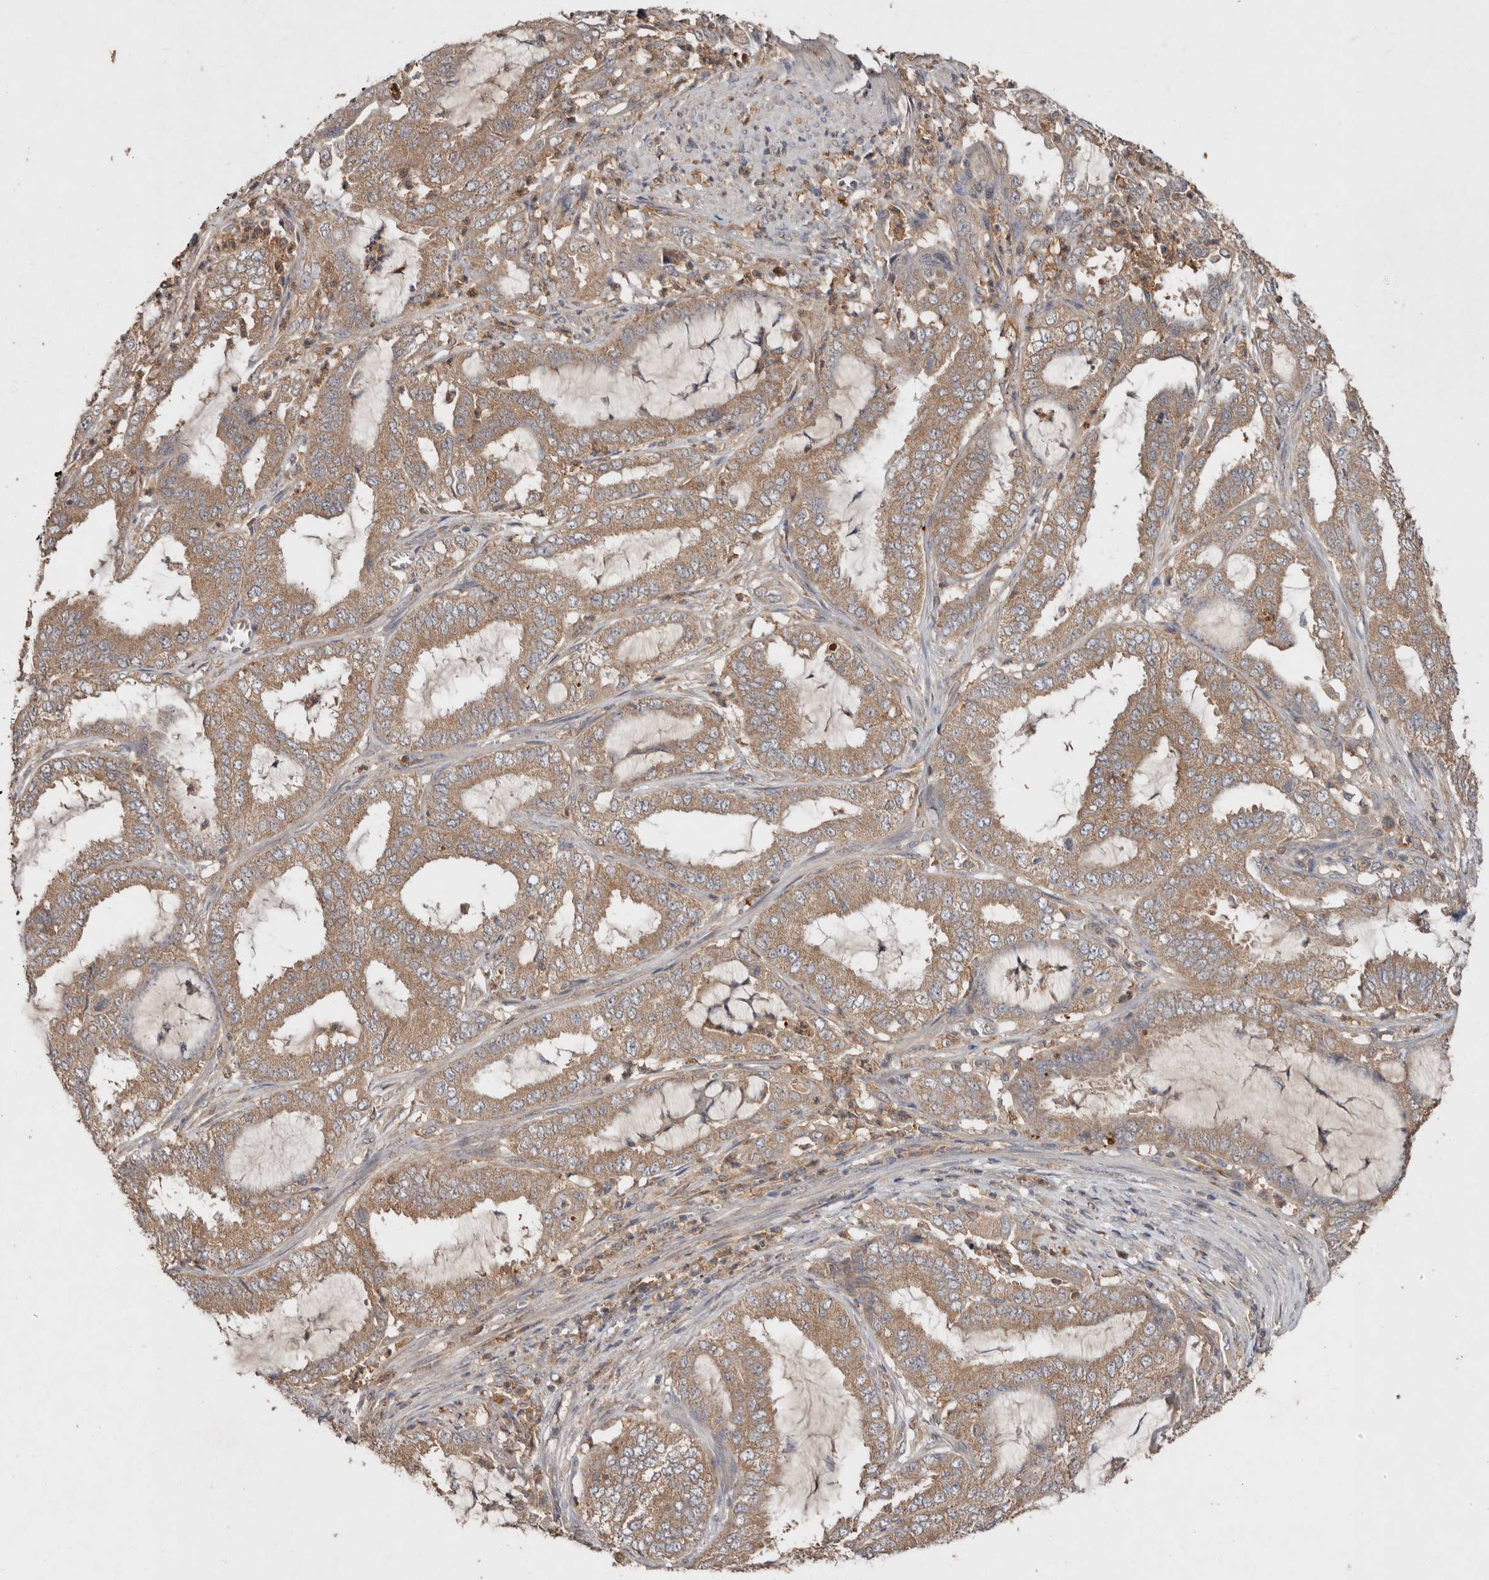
{"staining": {"intensity": "moderate", "quantity": ">75%", "location": "cytoplasmic/membranous"}, "tissue": "endometrial cancer", "cell_type": "Tumor cells", "image_type": "cancer", "snomed": [{"axis": "morphology", "description": "Adenocarcinoma, NOS"}, {"axis": "topography", "description": "Endometrium"}], "caption": "This is a photomicrograph of IHC staining of endometrial cancer, which shows moderate positivity in the cytoplasmic/membranous of tumor cells.", "gene": "EDEM1", "patient": {"sex": "female", "age": 51}}